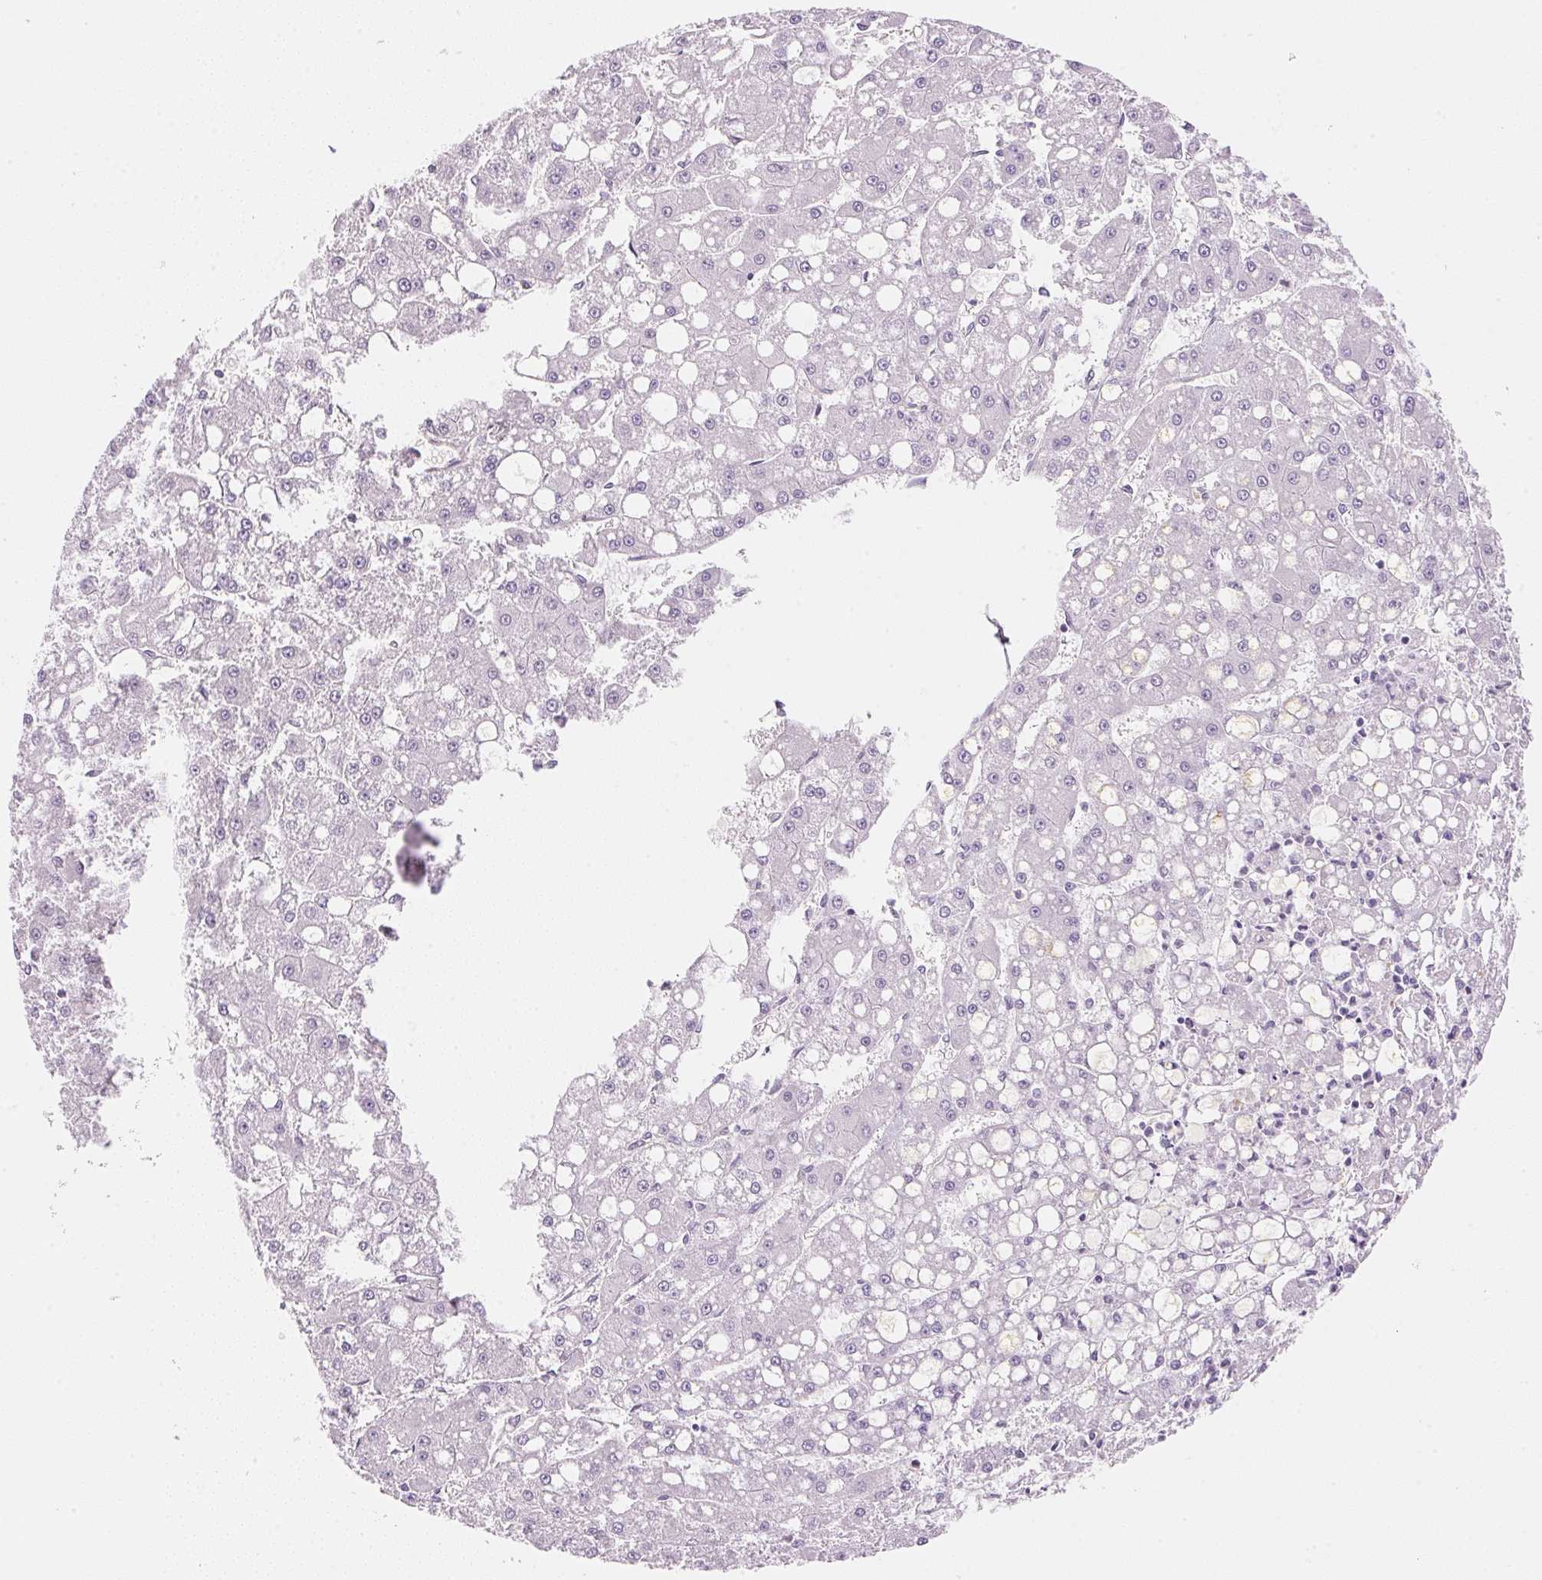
{"staining": {"intensity": "negative", "quantity": "none", "location": "none"}, "tissue": "liver cancer", "cell_type": "Tumor cells", "image_type": "cancer", "snomed": [{"axis": "morphology", "description": "Carcinoma, Hepatocellular, NOS"}, {"axis": "topography", "description": "Liver"}], "caption": "DAB (3,3'-diaminobenzidine) immunohistochemical staining of liver hepatocellular carcinoma reveals no significant positivity in tumor cells. (IHC, brightfield microscopy, high magnification).", "gene": "SMTN", "patient": {"sex": "male", "age": 67}}